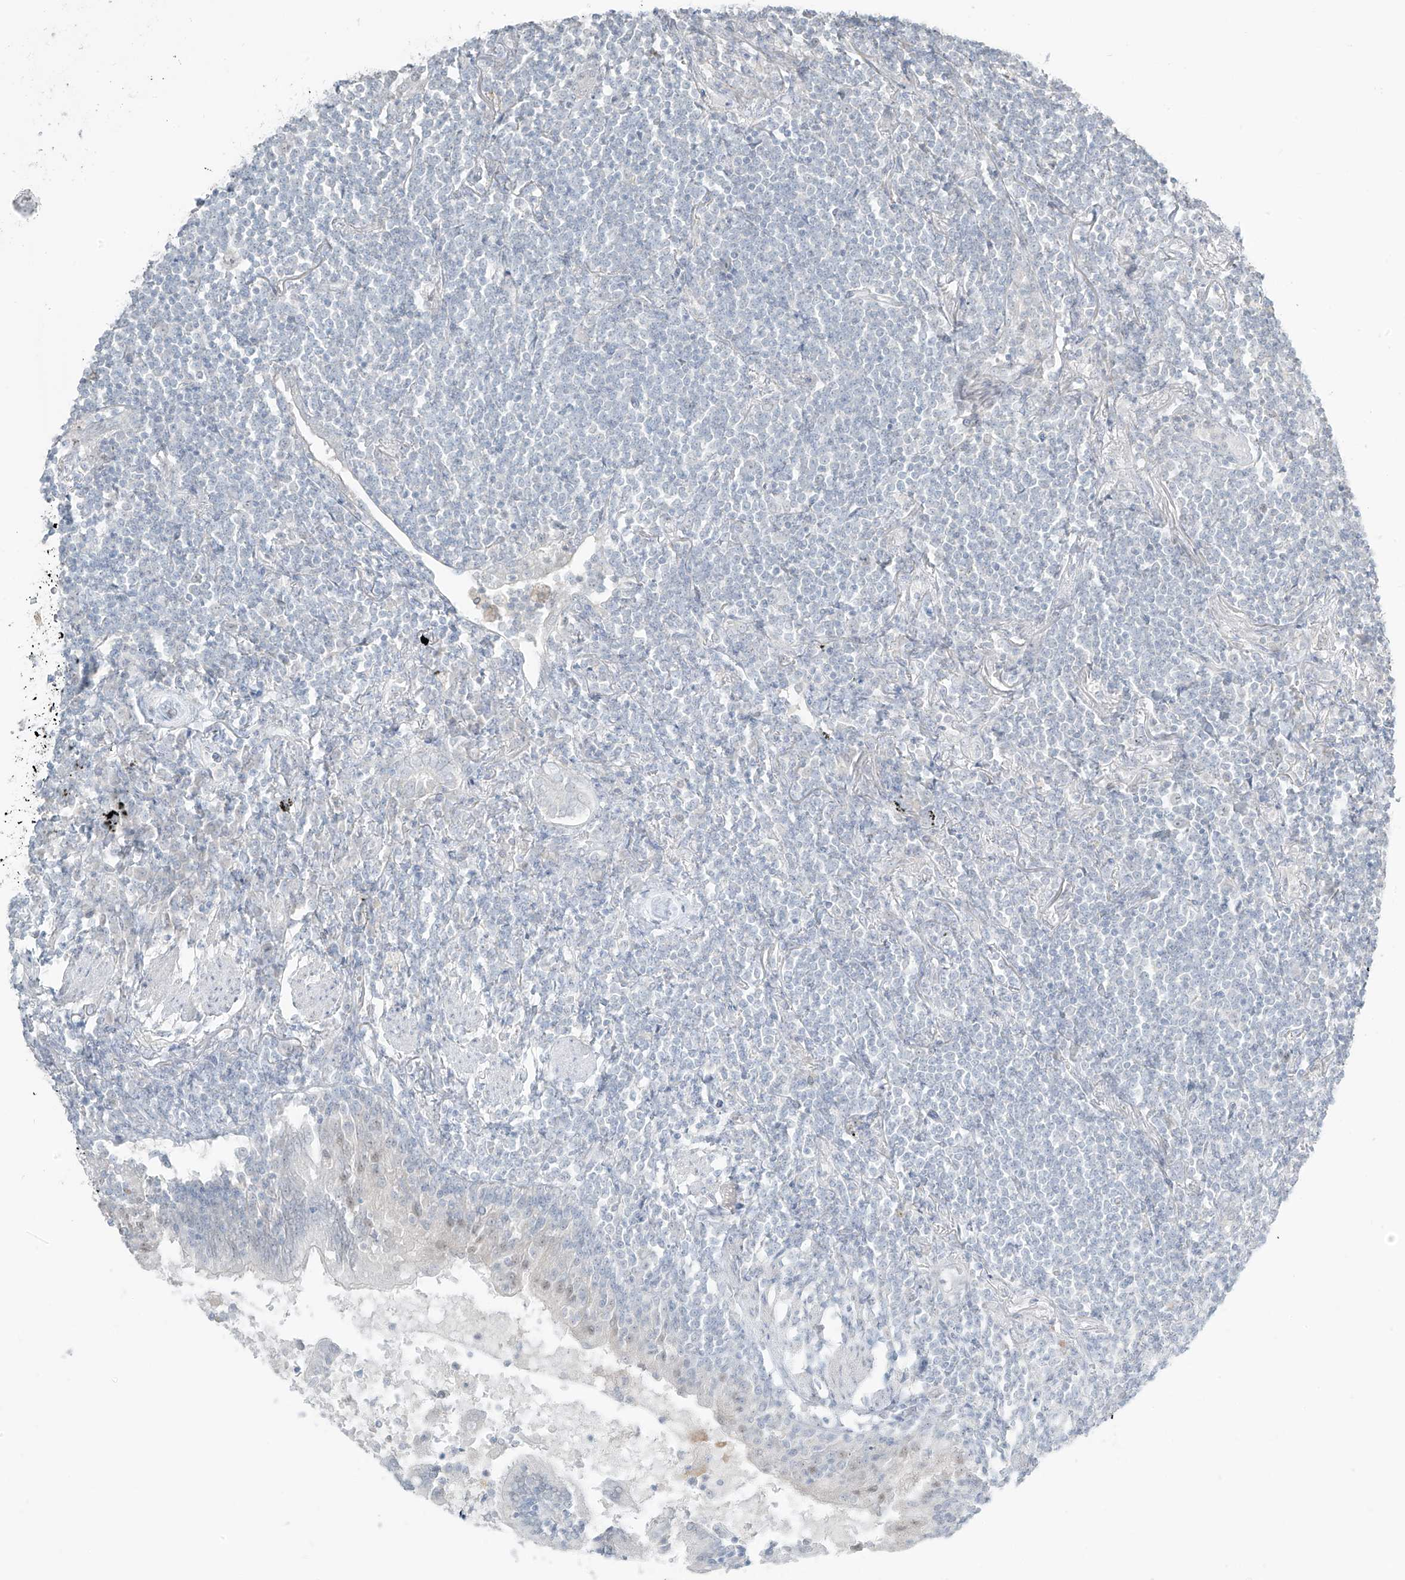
{"staining": {"intensity": "negative", "quantity": "none", "location": "none"}, "tissue": "lymphoma", "cell_type": "Tumor cells", "image_type": "cancer", "snomed": [{"axis": "morphology", "description": "Malignant lymphoma, non-Hodgkin's type, Low grade"}, {"axis": "topography", "description": "Lung"}], "caption": "Immunohistochemical staining of human lymphoma shows no significant expression in tumor cells. The staining is performed using DAB brown chromogen with nuclei counter-stained in using hematoxylin.", "gene": "PRDM6", "patient": {"sex": "female", "age": 71}}